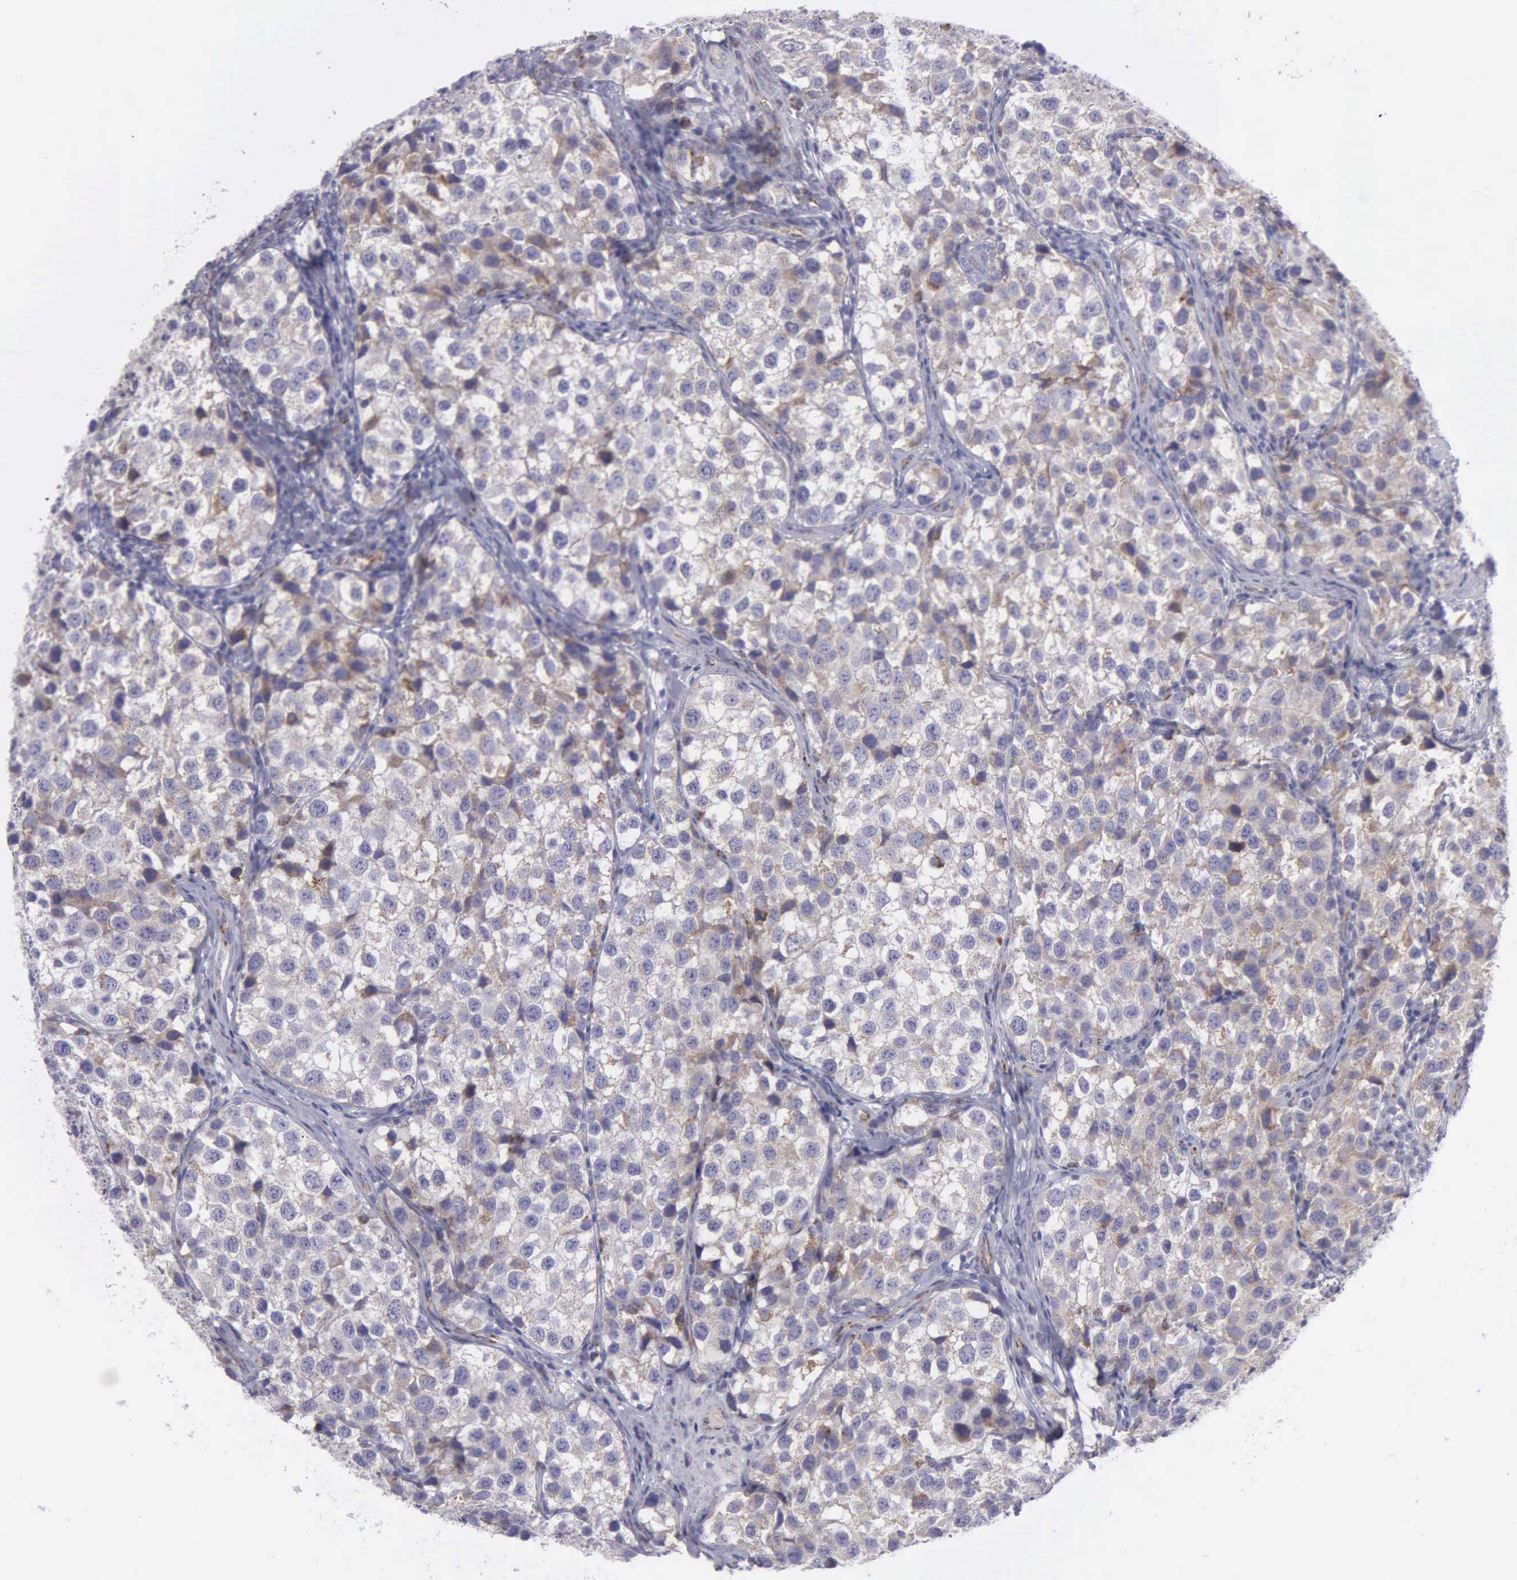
{"staining": {"intensity": "weak", "quantity": "<25%", "location": "cytoplasmic/membranous"}, "tissue": "testis cancer", "cell_type": "Tumor cells", "image_type": "cancer", "snomed": [{"axis": "morphology", "description": "Seminoma, NOS"}, {"axis": "topography", "description": "Testis"}], "caption": "An image of testis seminoma stained for a protein demonstrates no brown staining in tumor cells.", "gene": "SYNJ2BP", "patient": {"sex": "male", "age": 39}}